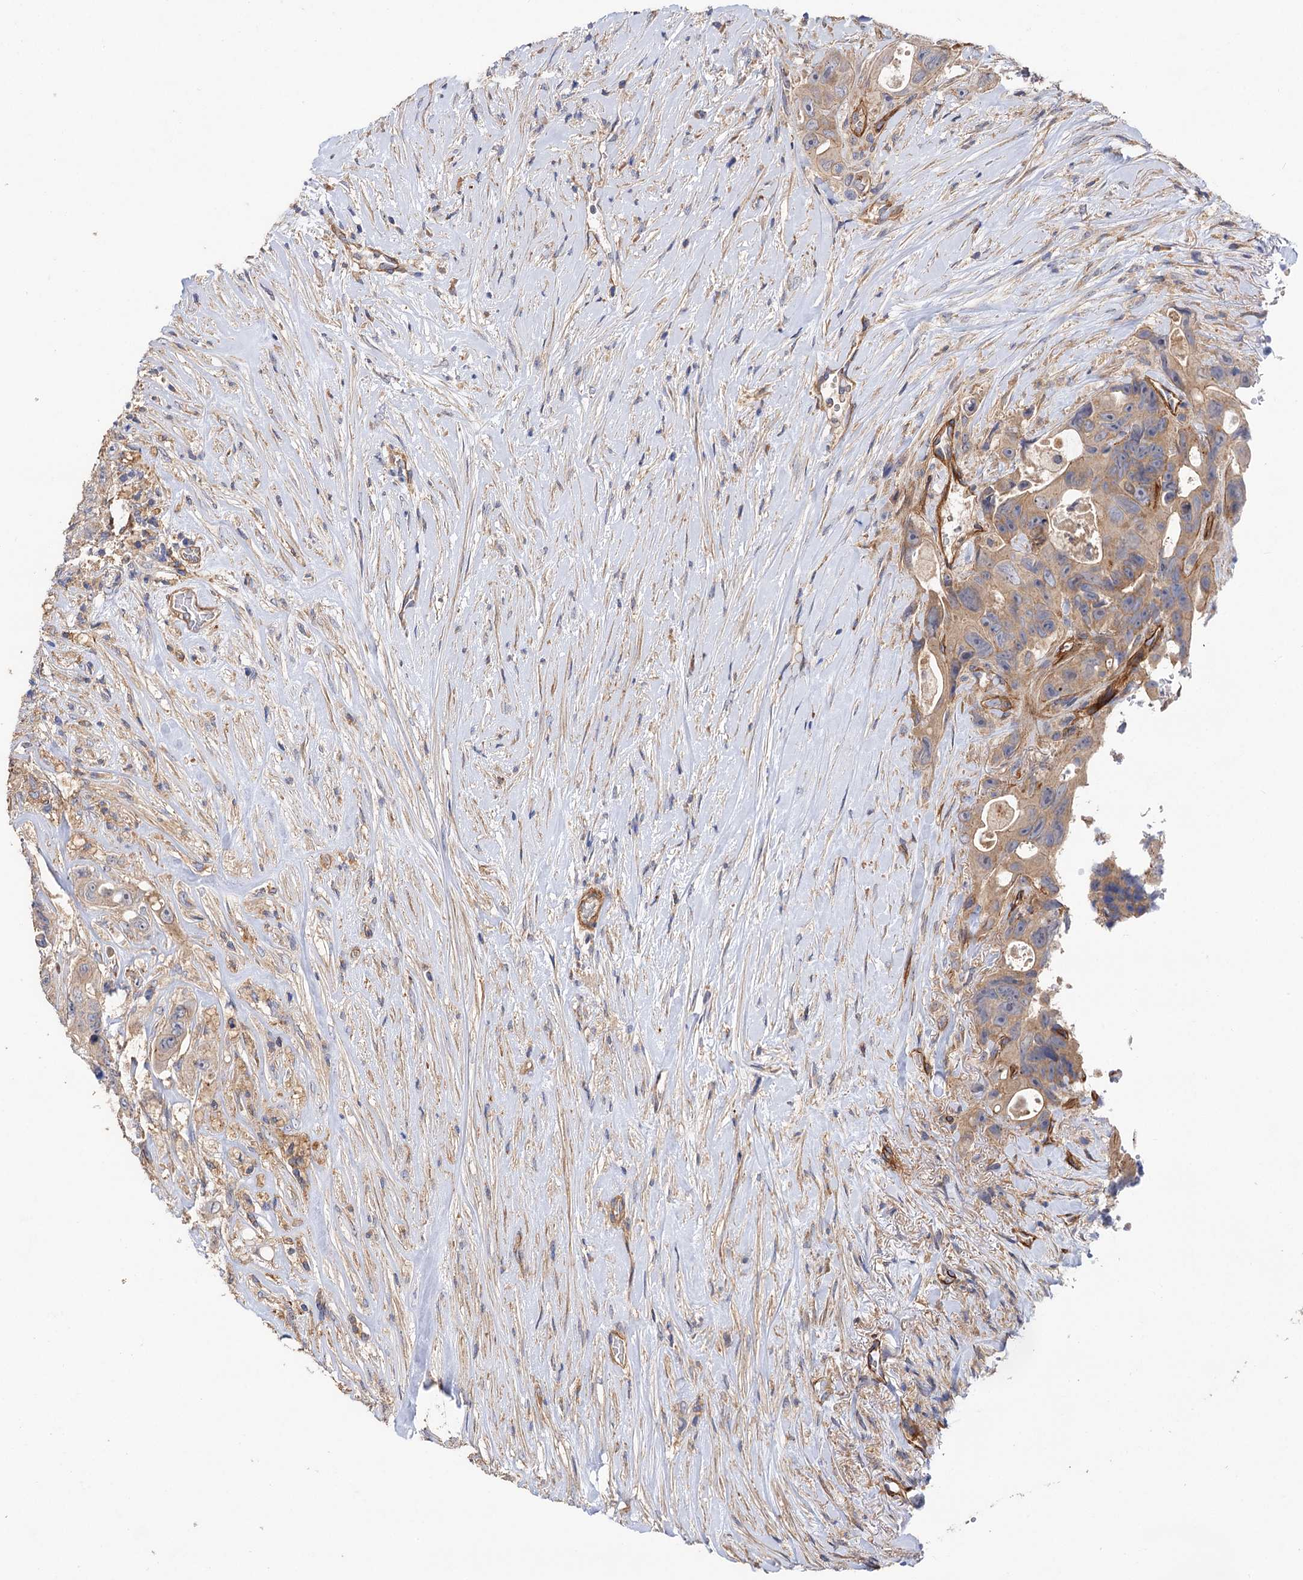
{"staining": {"intensity": "weak", "quantity": "<25%", "location": "cytoplasmic/membranous"}, "tissue": "colorectal cancer", "cell_type": "Tumor cells", "image_type": "cancer", "snomed": [{"axis": "morphology", "description": "Adenocarcinoma, NOS"}, {"axis": "topography", "description": "Colon"}], "caption": "Immunohistochemistry of colorectal adenocarcinoma shows no positivity in tumor cells.", "gene": "CSAD", "patient": {"sex": "female", "age": 46}}